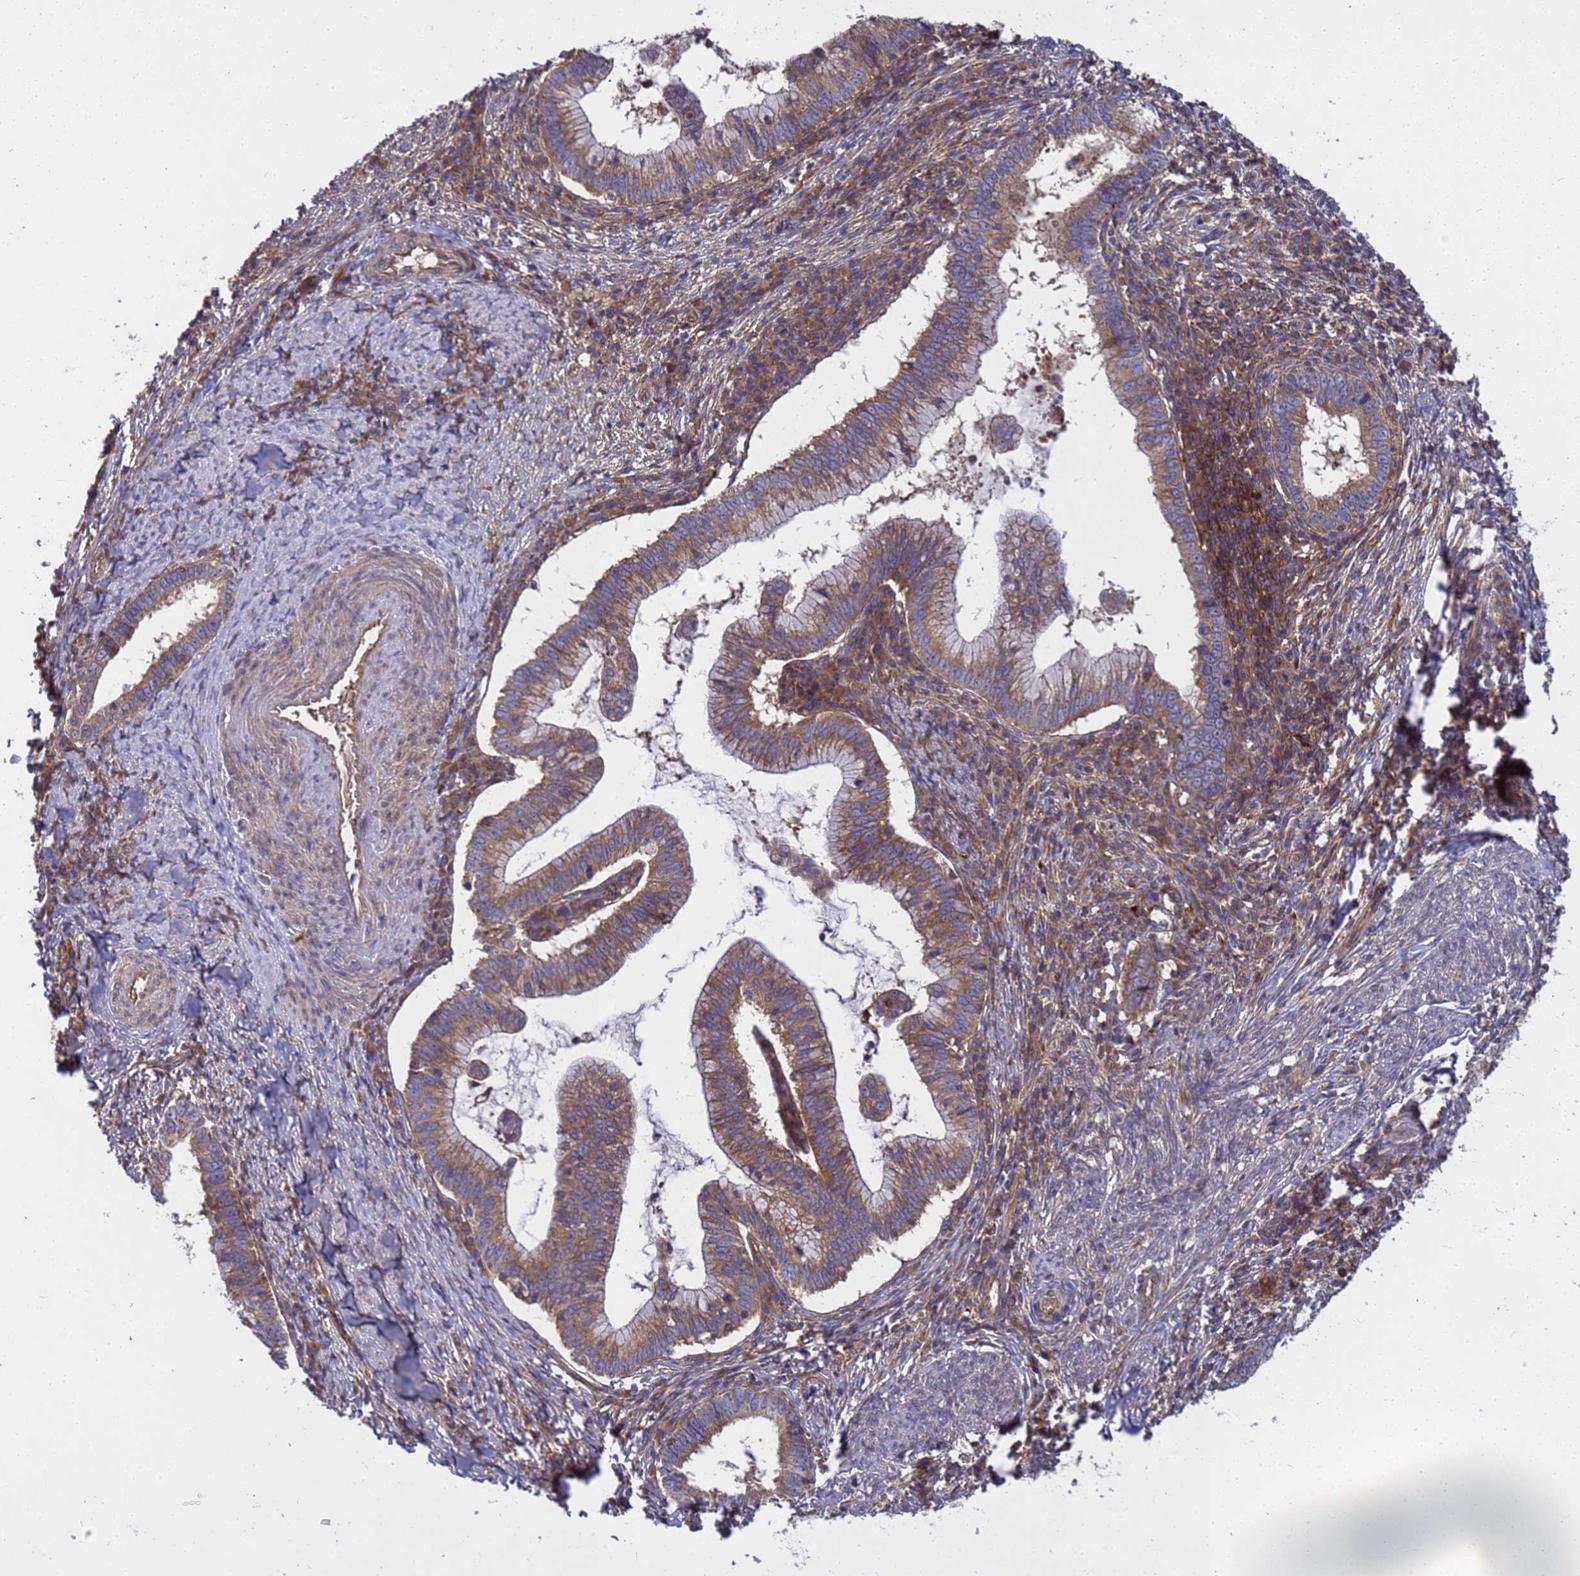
{"staining": {"intensity": "moderate", "quantity": ">75%", "location": "cytoplasmic/membranous"}, "tissue": "cervical cancer", "cell_type": "Tumor cells", "image_type": "cancer", "snomed": [{"axis": "morphology", "description": "Adenocarcinoma, NOS"}, {"axis": "topography", "description": "Cervix"}], "caption": "Brown immunohistochemical staining in cervical cancer exhibits moderate cytoplasmic/membranous expression in about >75% of tumor cells. (DAB (3,3'-diaminobenzidine) IHC, brown staining for protein, blue staining for nuclei).", "gene": "BECN1", "patient": {"sex": "female", "age": 36}}